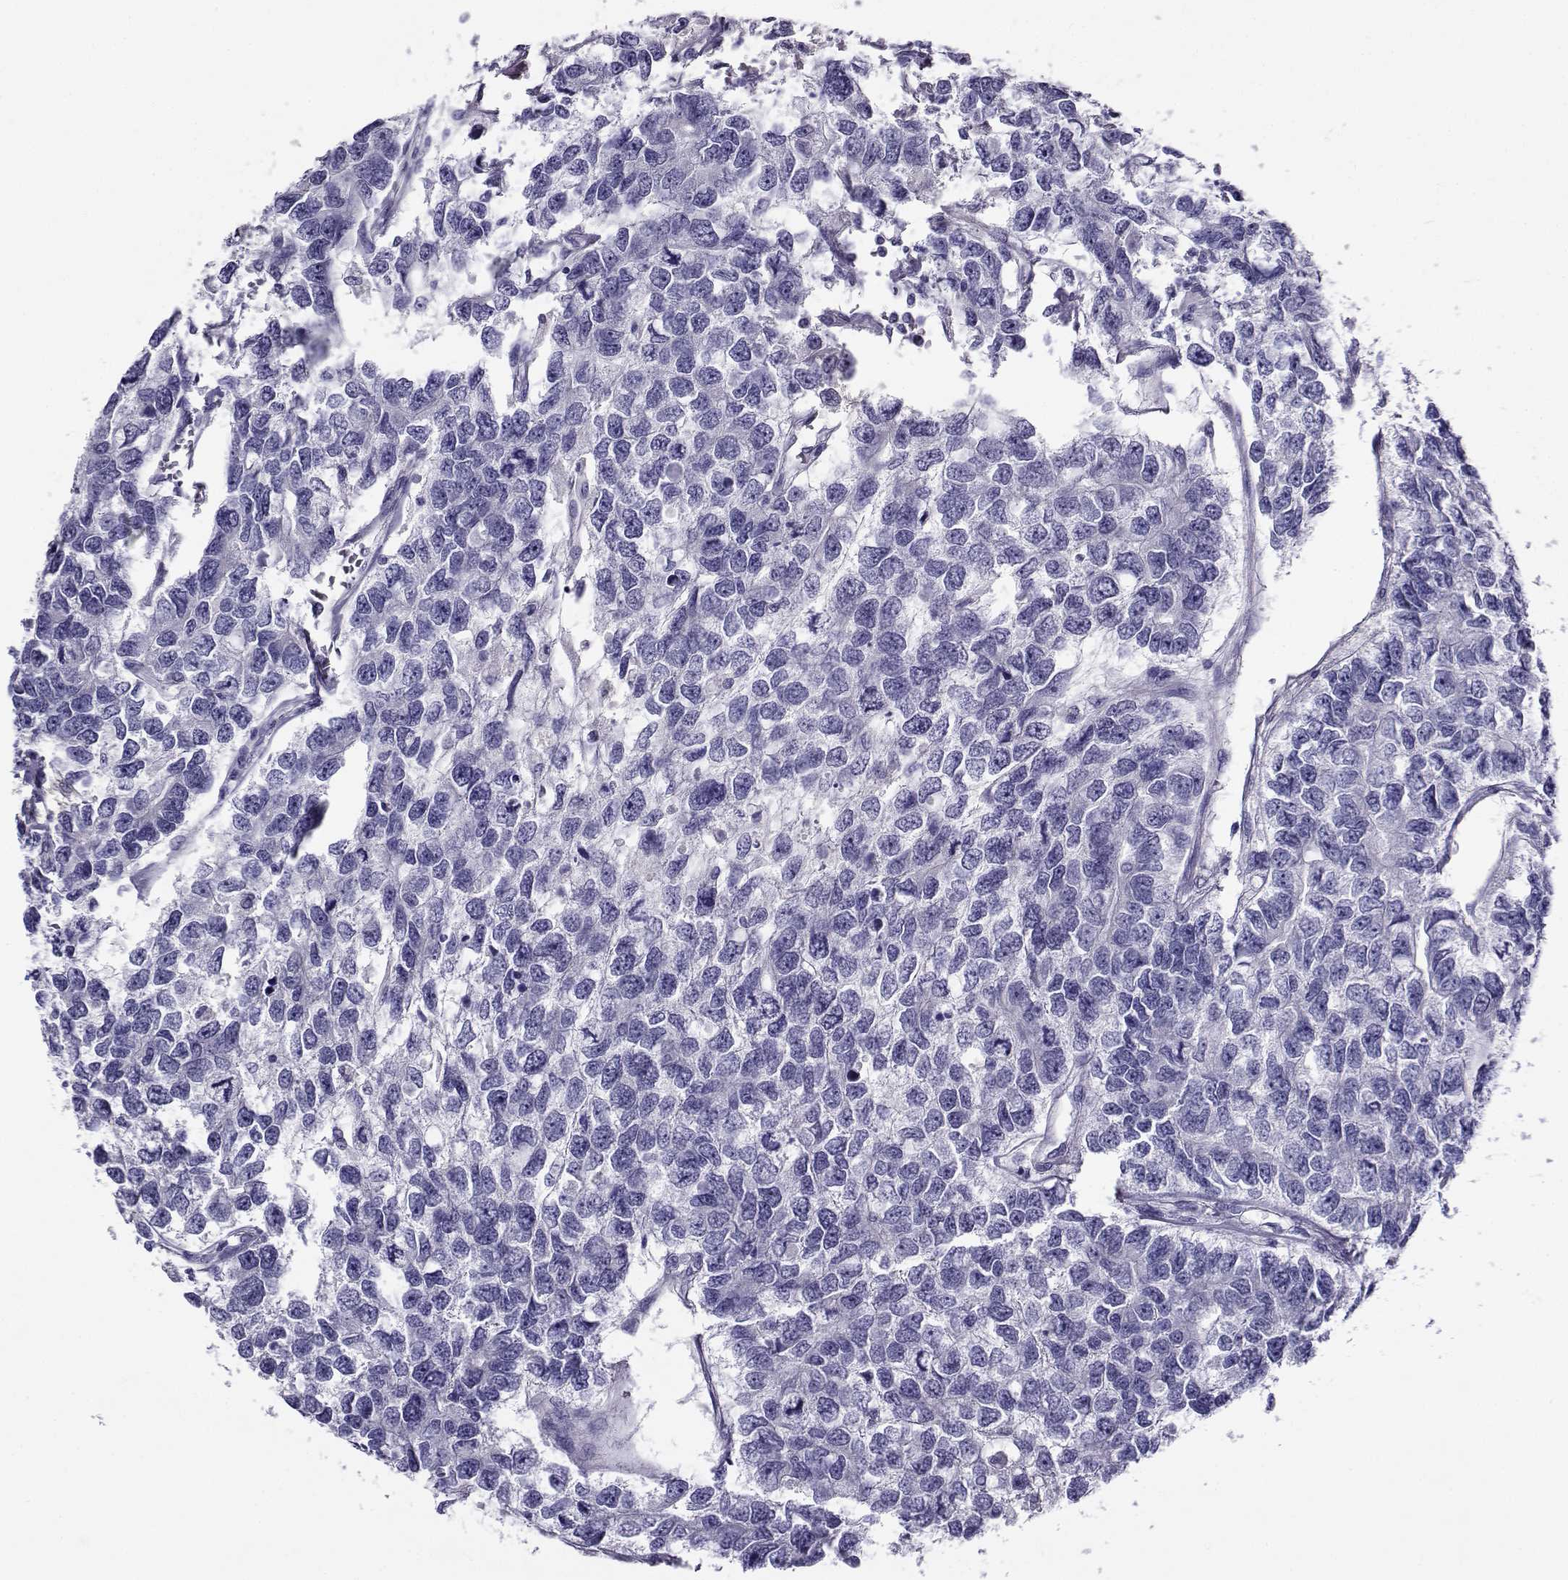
{"staining": {"intensity": "negative", "quantity": "none", "location": "none"}, "tissue": "testis cancer", "cell_type": "Tumor cells", "image_type": "cancer", "snomed": [{"axis": "morphology", "description": "Seminoma, NOS"}, {"axis": "topography", "description": "Testis"}], "caption": "DAB (3,3'-diaminobenzidine) immunohistochemical staining of human seminoma (testis) shows no significant expression in tumor cells.", "gene": "RHOXF2", "patient": {"sex": "male", "age": 52}}